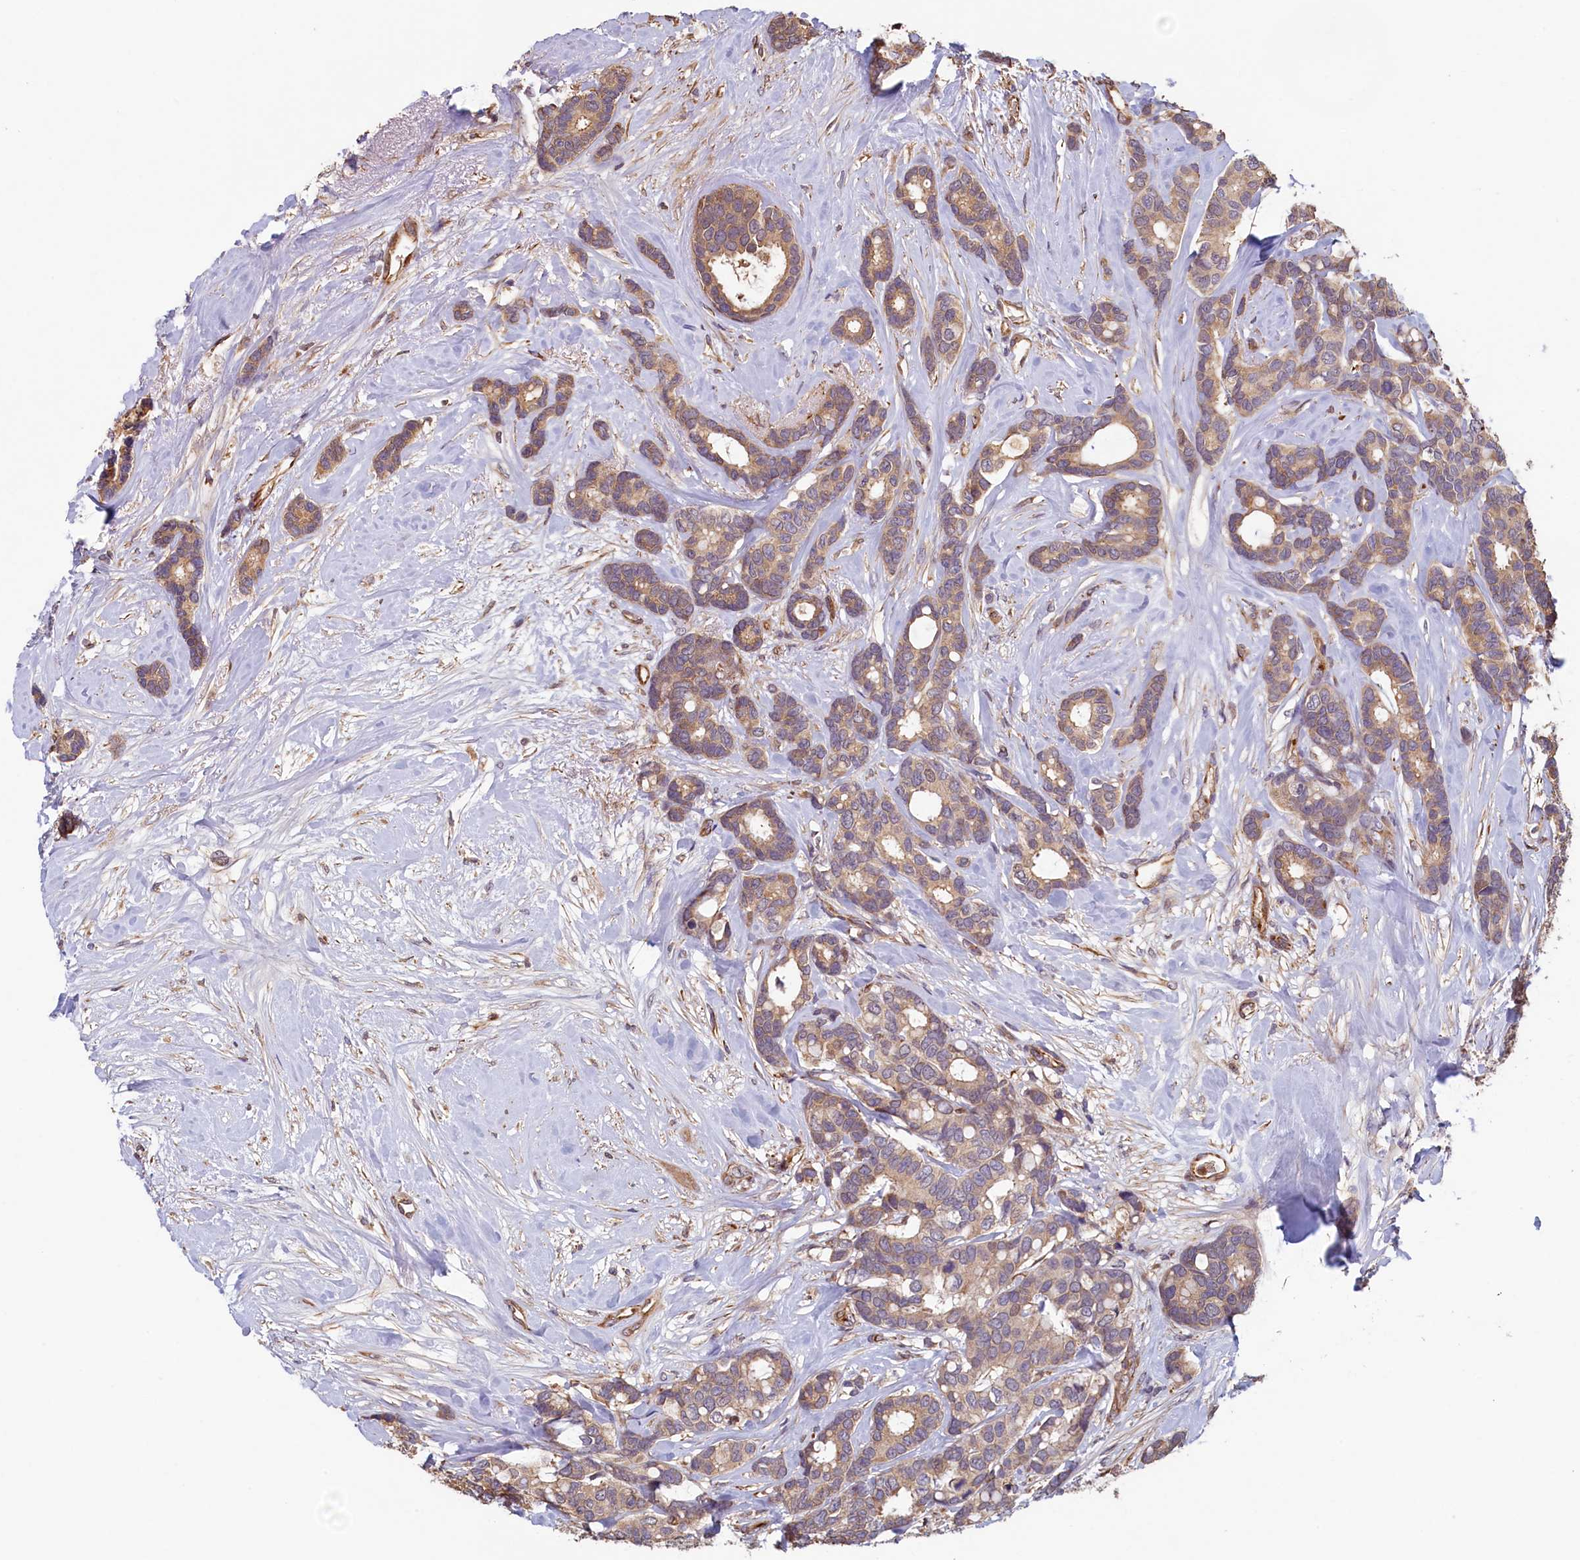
{"staining": {"intensity": "moderate", "quantity": ">75%", "location": "cytoplasmic/membranous"}, "tissue": "breast cancer", "cell_type": "Tumor cells", "image_type": "cancer", "snomed": [{"axis": "morphology", "description": "Duct carcinoma"}, {"axis": "topography", "description": "Breast"}], "caption": "Immunohistochemistry (IHC) (DAB (3,3'-diaminobenzidine)) staining of breast cancer shows moderate cytoplasmic/membranous protein staining in approximately >75% of tumor cells.", "gene": "ACSBG1", "patient": {"sex": "female", "age": 87}}